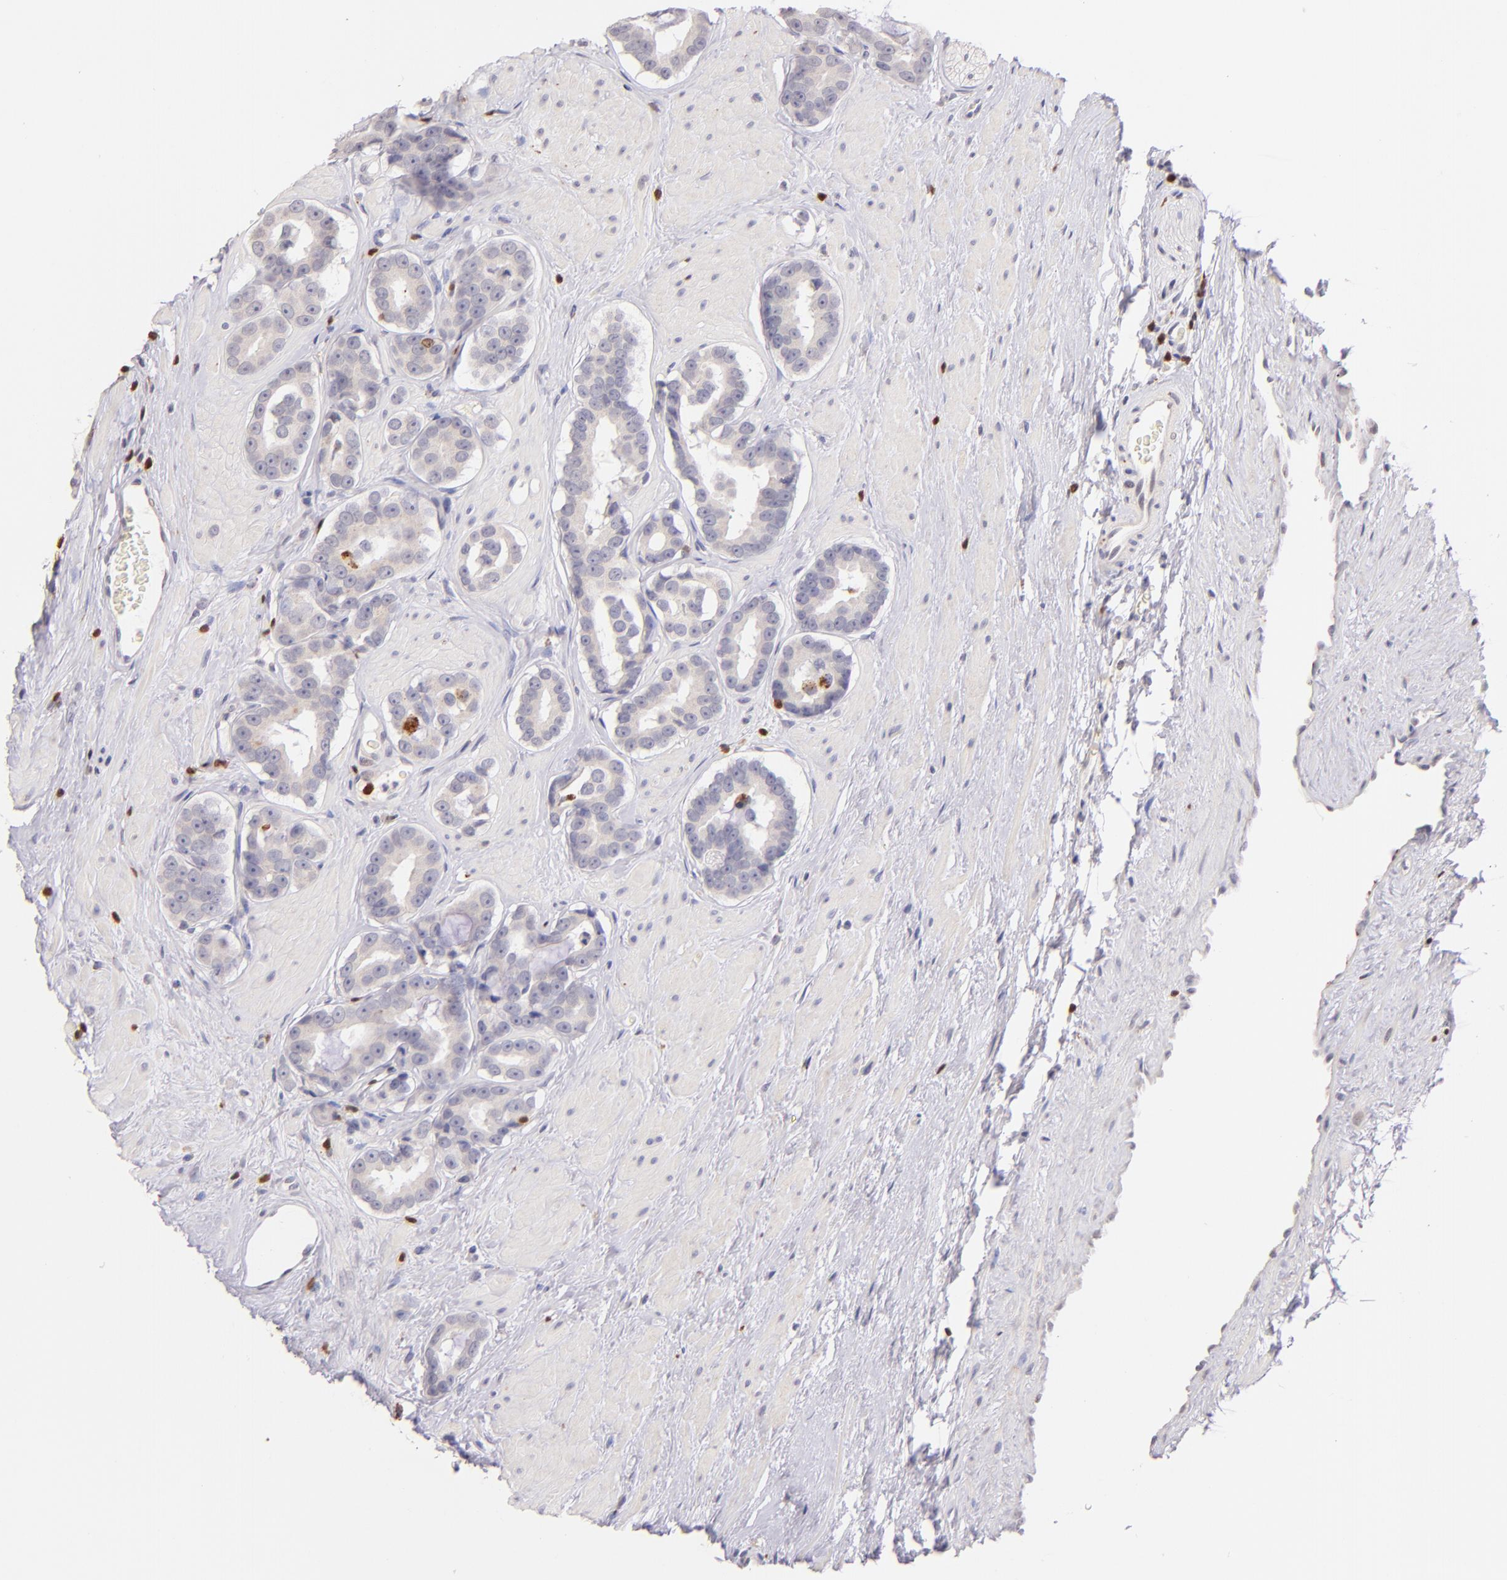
{"staining": {"intensity": "negative", "quantity": "none", "location": "none"}, "tissue": "prostate cancer", "cell_type": "Tumor cells", "image_type": "cancer", "snomed": [{"axis": "morphology", "description": "Adenocarcinoma, Low grade"}, {"axis": "topography", "description": "Prostate"}], "caption": "Immunohistochemical staining of prostate cancer exhibits no significant positivity in tumor cells. (Brightfield microscopy of DAB (3,3'-diaminobenzidine) immunohistochemistry (IHC) at high magnification).", "gene": "ZAP70", "patient": {"sex": "male", "age": 59}}